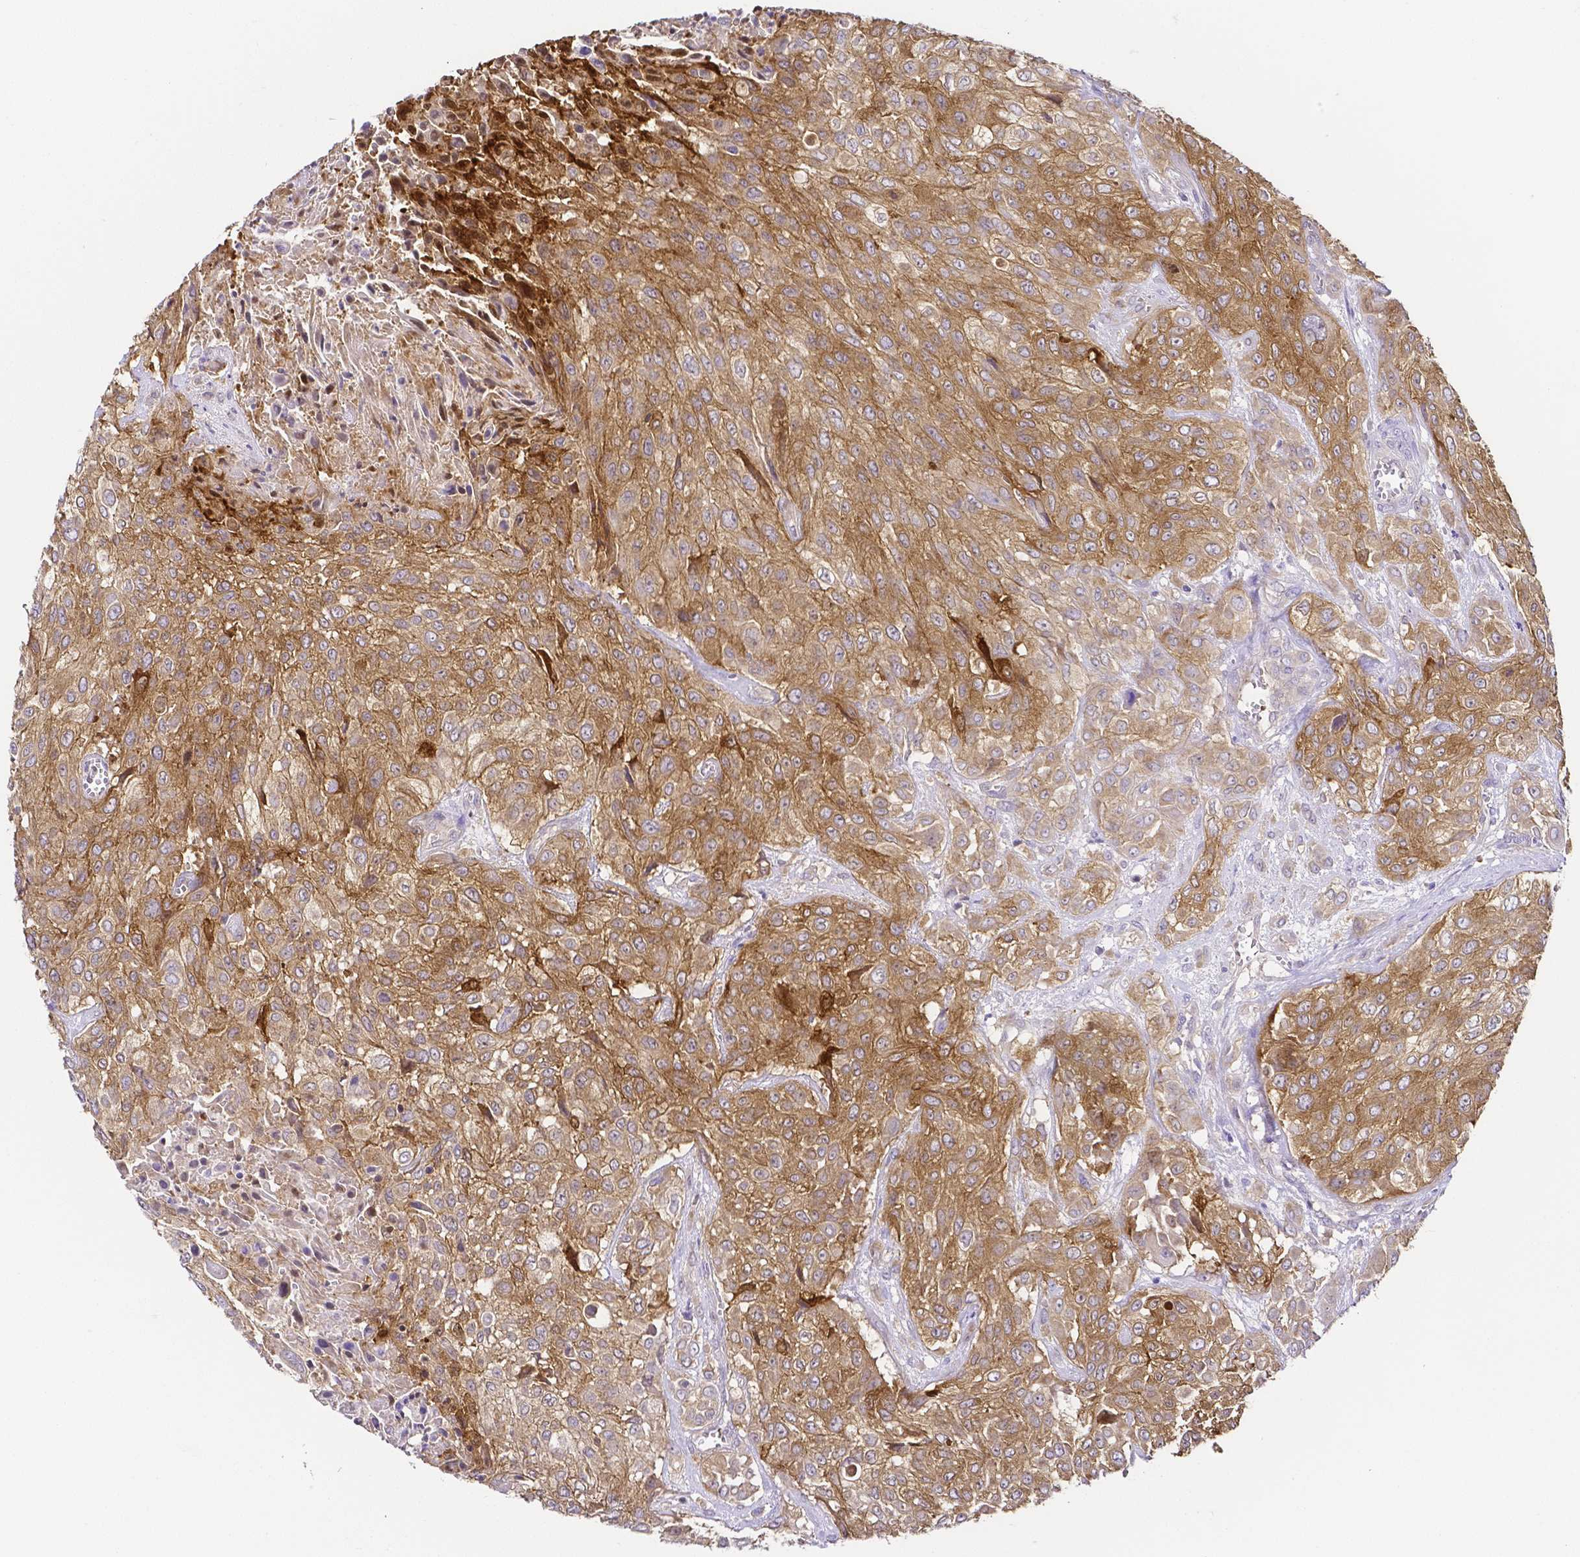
{"staining": {"intensity": "moderate", "quantity": ">75%", "location": "cytoplasmic/membranous"}, "tissue": "urothelial cancer", "cell_type": "Tumor cells", "image_type": "cancer", "snomed": [{"axis": "morphology", "description": "Urothelial carcinoma, High grade"}, {"axis": "topography", "description": "Urinary bladder"}], "caption": "High-power microscopy captured an IHC micrograph of high-grade urothelial carcinoma, revealing moderate cytoplasmic/membranous staining in approximately >75% of tumor cells.", "gene": "PKP3", "patient": {"sex": "male", "age": 57}}